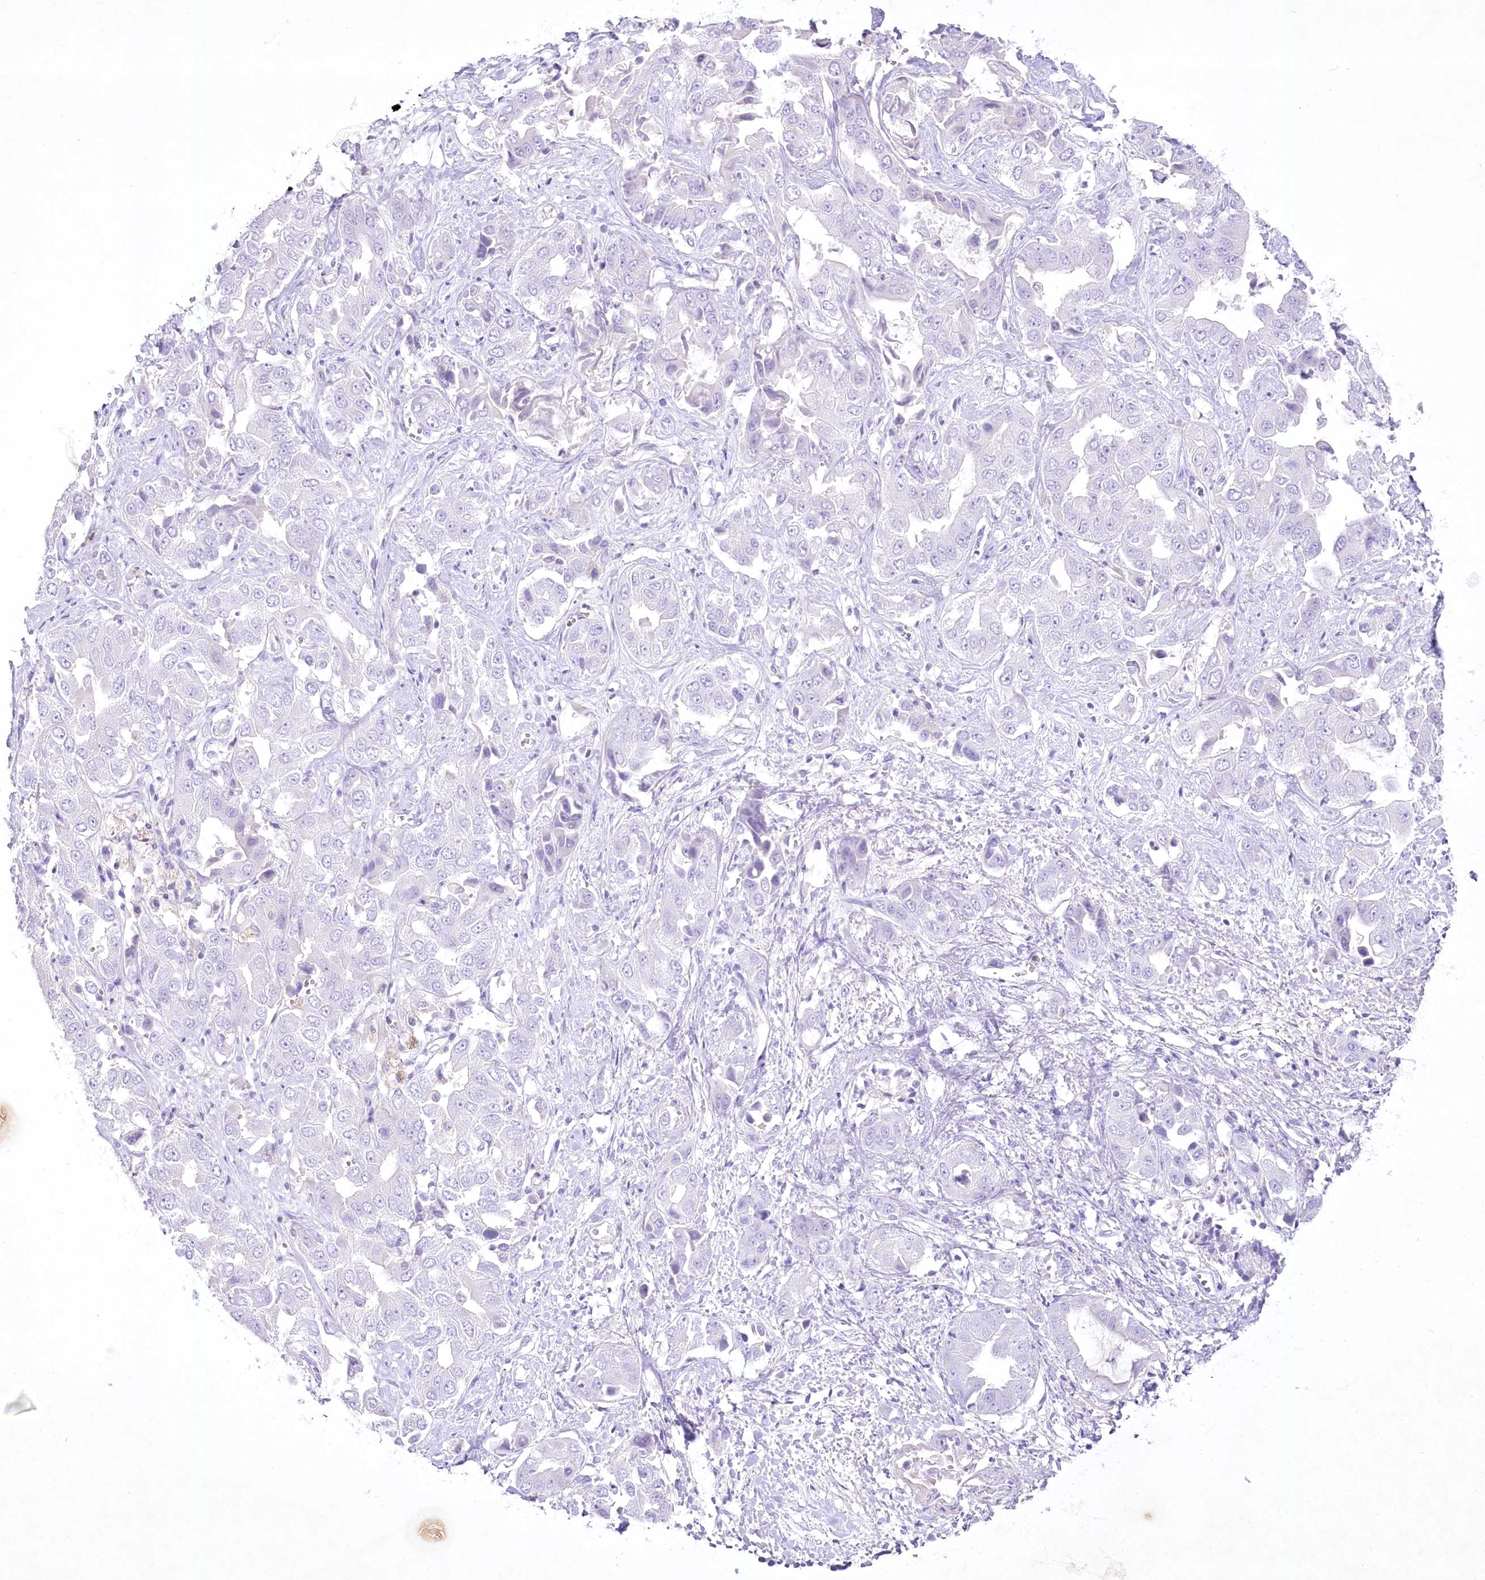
{"staining": {"intensity": "negative", "quantity": "none", "location": "none"}, "tissue": "liver cancer", "cell_type": "Tumor cells", "image_type": "cancer", "snomed": [{"axis": "morphology", "description": "Cholangiocarcinoma"}, {"axis": "topography", "description": "Liver"}], "caption": "Tumor cells show no significant protein positivity in liver cholangiocarcinoma.", "gene": "MYOZ1", "patient": {"sex": "female", "age": 52}}